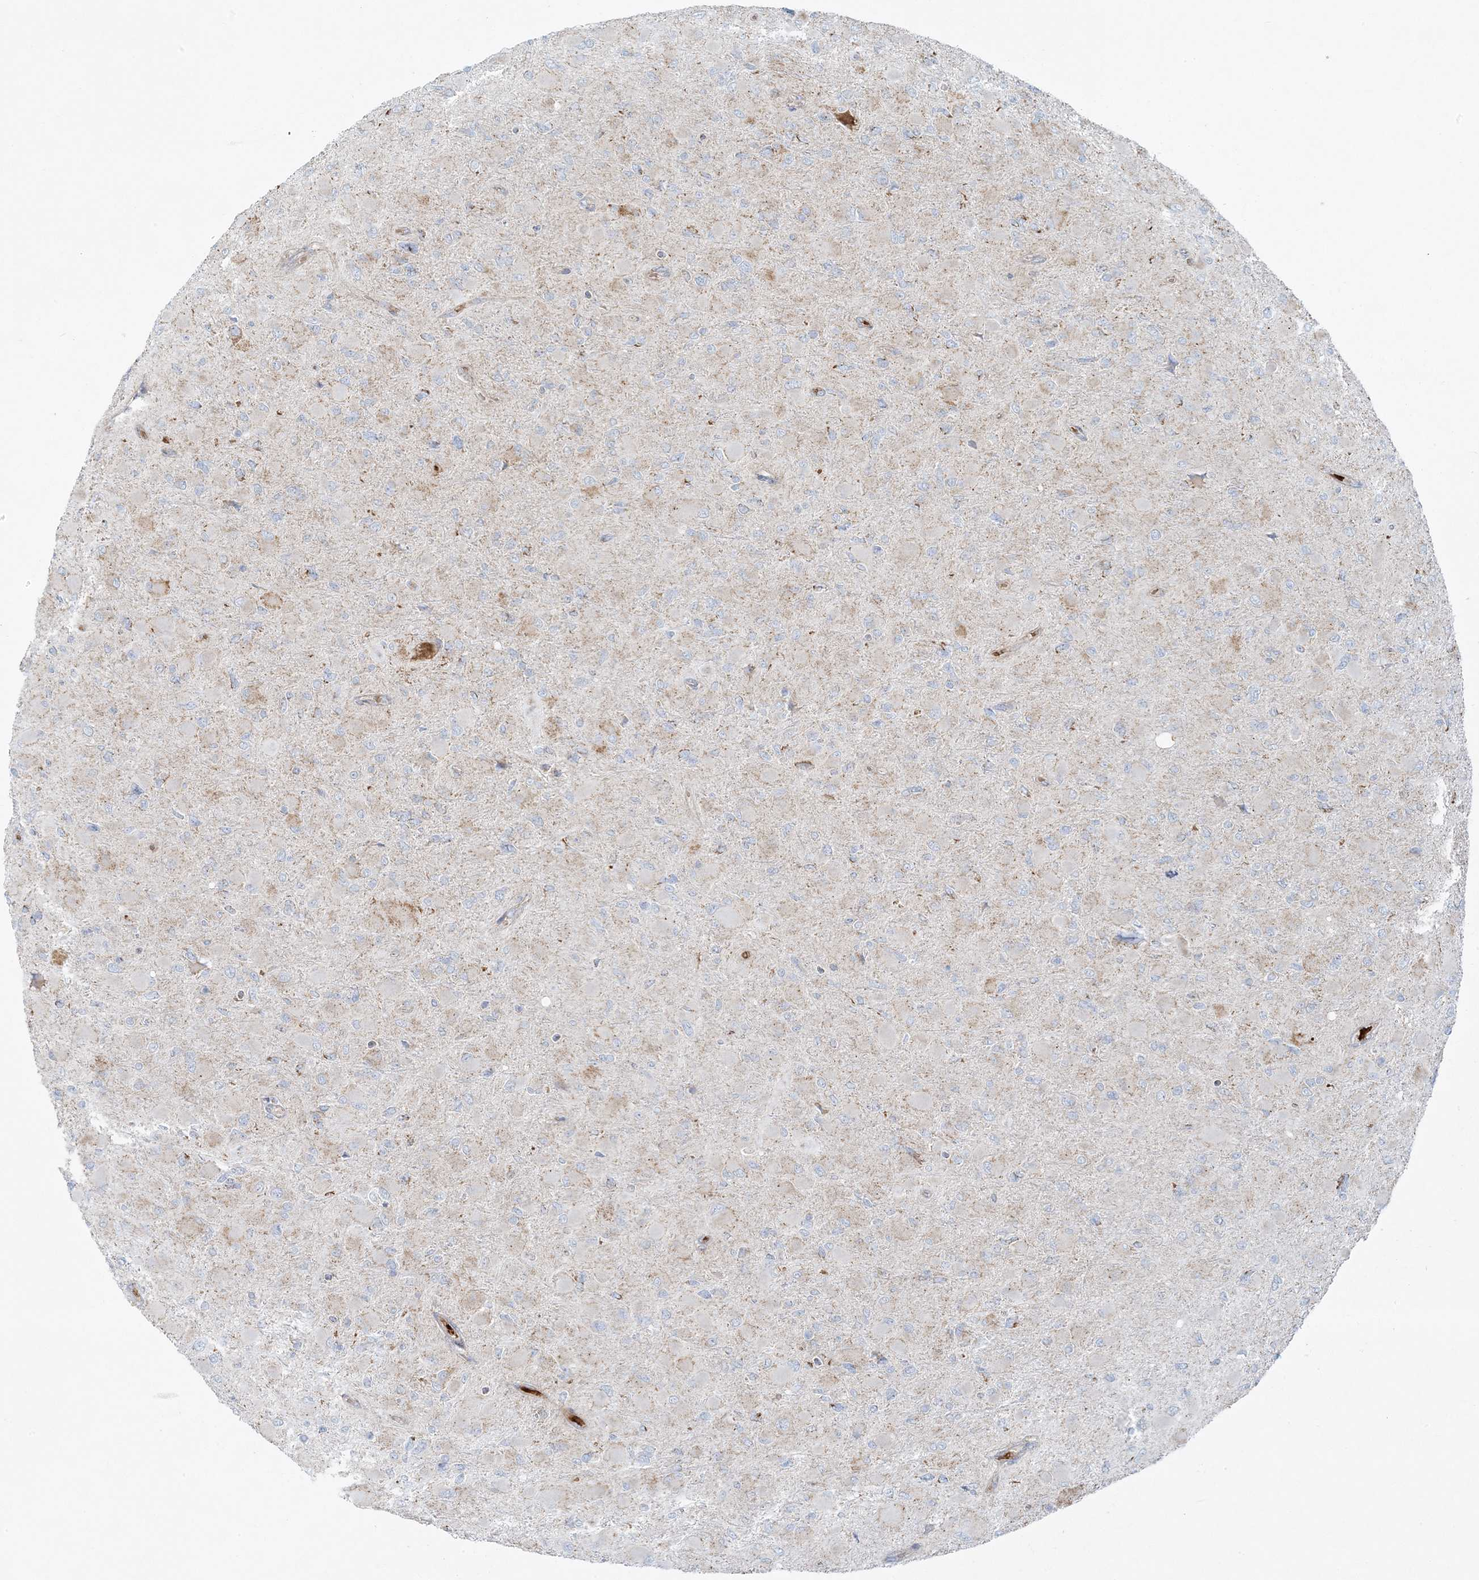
{"staining": {"intensity": "negative", "quantity": "none", "location": "none"}, "tissue": "glioma", "cell_type": "Tumor cells", "image_type": "cancer", "snomed": [{"axis": "morphology", "description": "Glioma, malignant, High grade"}, {"axis": "topography", "description": "Cerebral cortex"}], "caption": "Immunohistochemistry (IHC) of malignant high-grade glioma exhibits no staining in tumor cells.", "gene": "PIK3R4", "patient": {"sex": "female", "age": 36}}